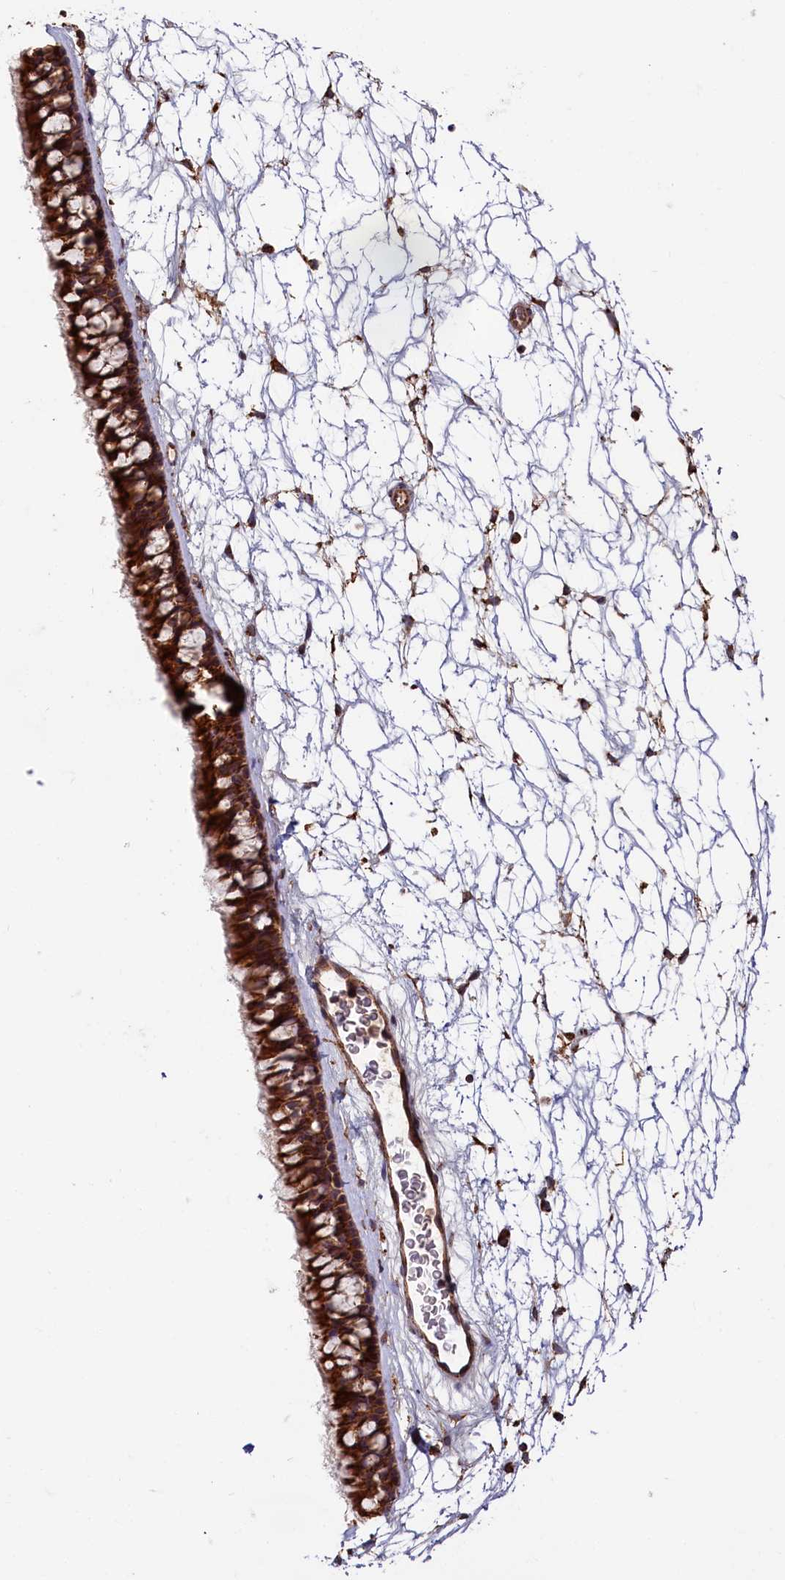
{"staining": {"intensity": "strong", "quantity": ">75%", "location": "cytoplasmic/membranous"}, "tissue": "nasopharynx", "cell_type": "Respiratory epithelial cells", "image_type": "normal", "snomed": [{"axis": "morphology", "description": "Normal tissue, NOS"}, {"axis": "topography", "description": "Nasopharynx"}], "caption": "IHC histopathology image of benign nasopharynx stained for a protein (brown), which reveals high levels of strong cytoplasmic/membranous staining in about >75% of respiratory epithelial cells.", "gene": "MACROD1", "patient": {"sex": "male", "age": 64}}